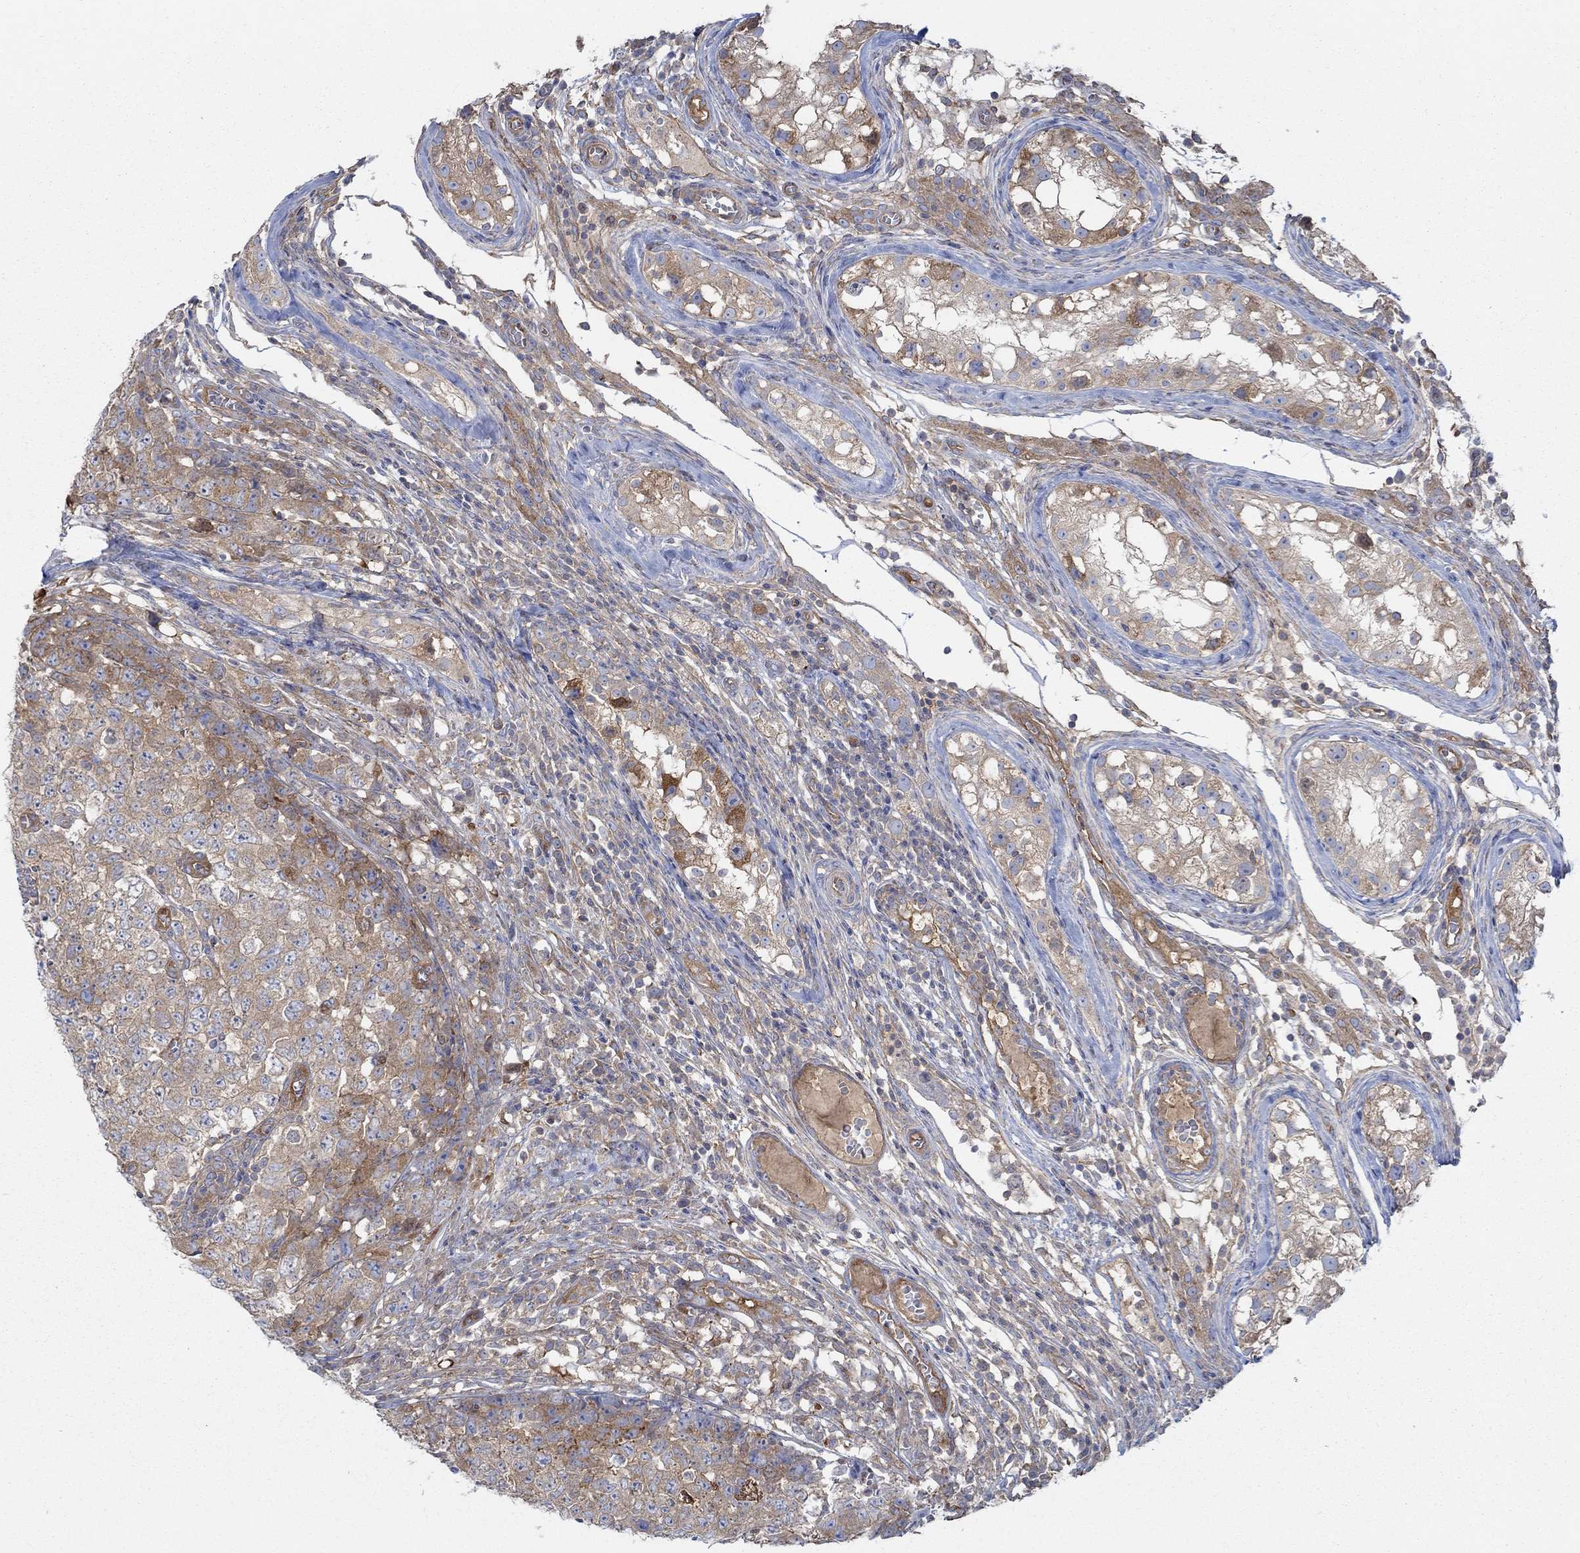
{"staining": {"intensity": "moderate", "quantity": ">75%", "location": "cytoplasmic/membranous"}, "tissue": "testis cancer", "cell_type": "Tumor cells", "image_type": "cancer", "snomed": [{"axis": "morphology", "description": "Carcinoma, Embryonal, NOS"}, {"axis": "topography", "description": "Testis"}], "caption": "Immunohistochemical staining of human testis embryonal carcinoma displays medium levels of moderate cytoplasmic/membranous staining in approximately >75% of tumor cells. Using DAB (3,3'-diaminobenzidine) (brown) and hematoxylin (blue) stains, captured at high magnification using brightfield microscopy.", "gene": "SPAG9", "patient": {"sex": "male", "age": 23}}